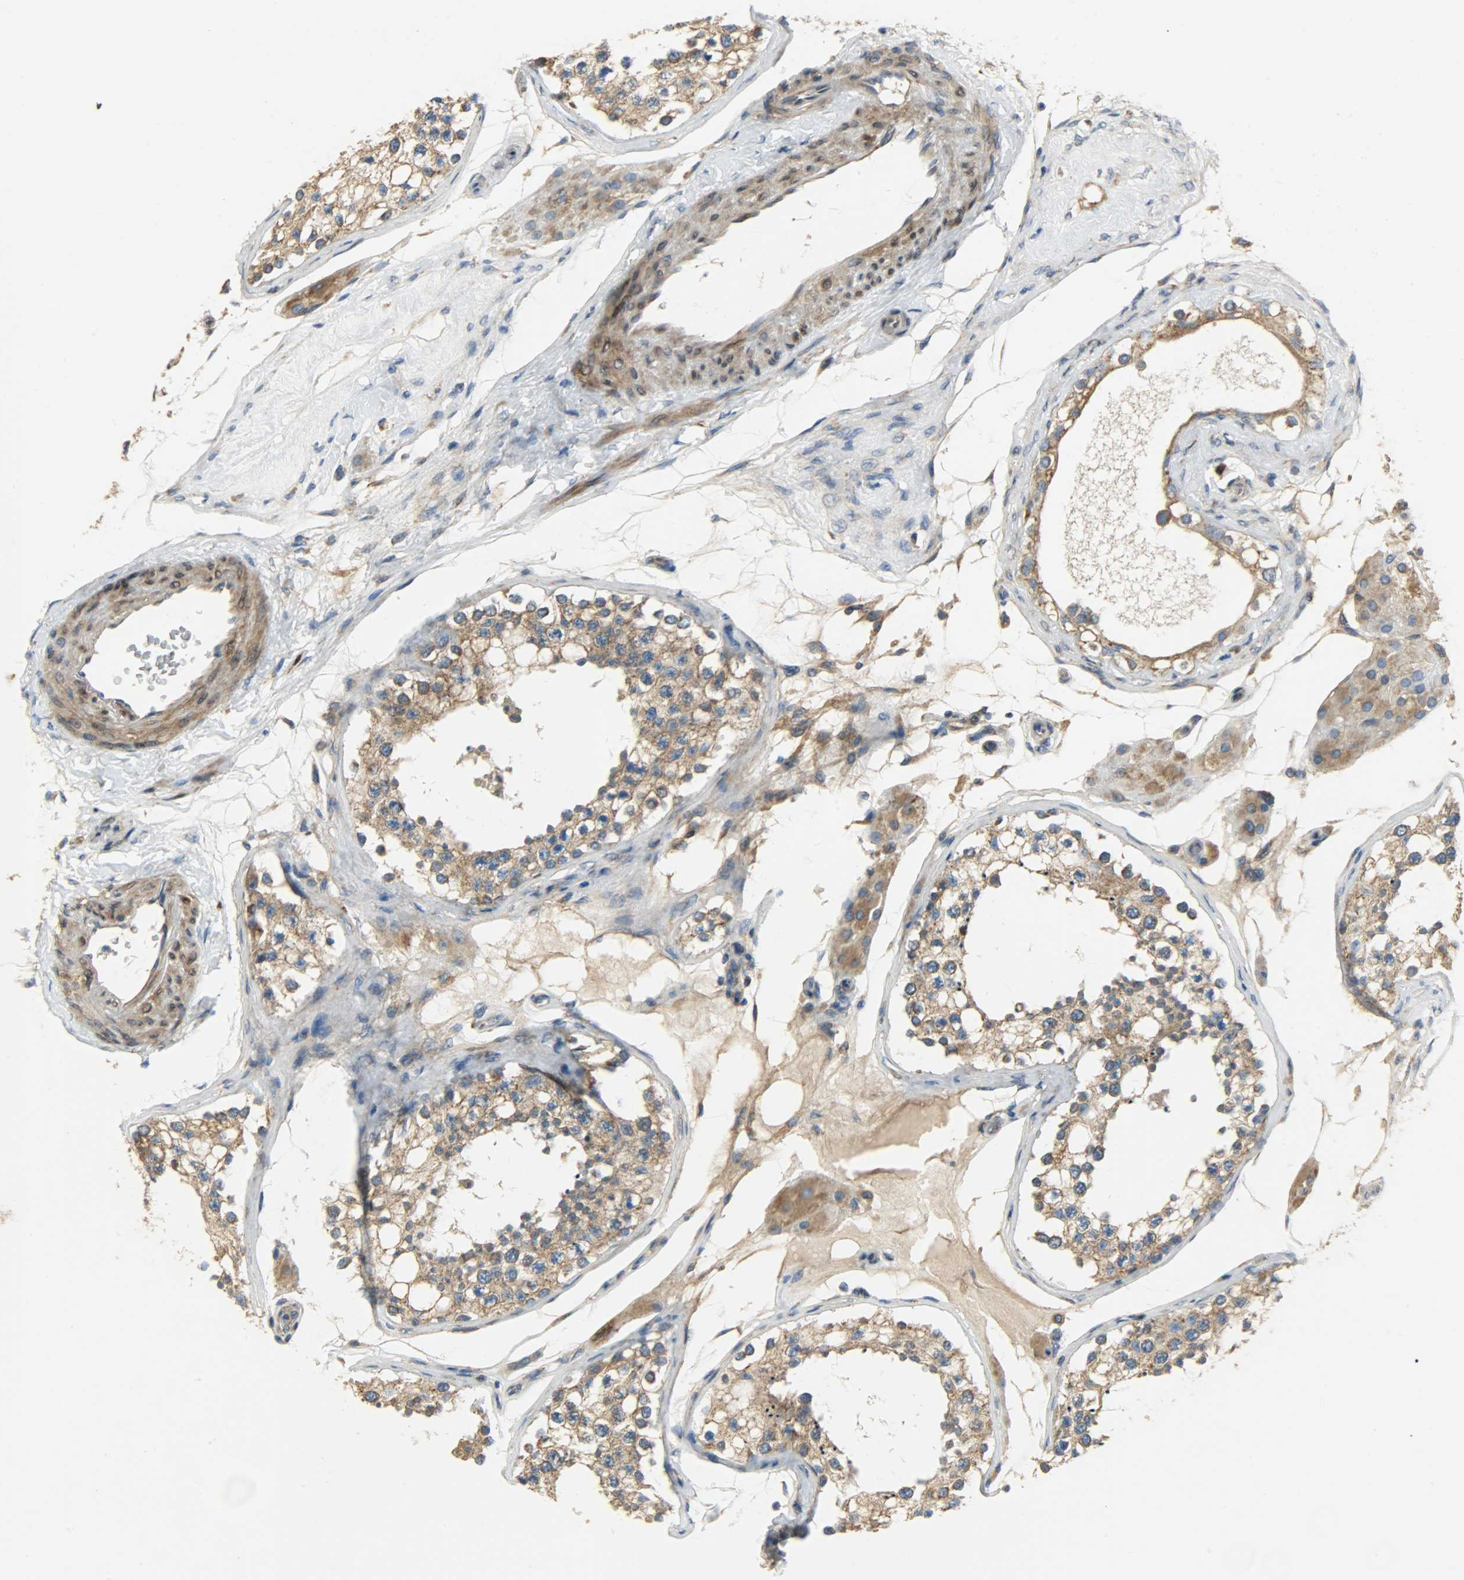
{"staining": {"intensity": "strong", "quantity": ">75%", "location": "cytoplasmic/membranous"}, "tissue": "testis", "cell_type": "Cells in seminiferous ducts", "image_type": "normal", "snomed": [{"axis": "morphology", "description": "Normal tissue, NOS"}, {"axis": "topography", "description": "Testis"}], "caption": "Immunohistochemical staining of normal human testis demonstrates strong cytoplasmic/membranous protein positivity in approximately >75% of cells in seminiferous ducts.", "gene": "C1orf198", "patient": {"sex": "male", "age": 68}}